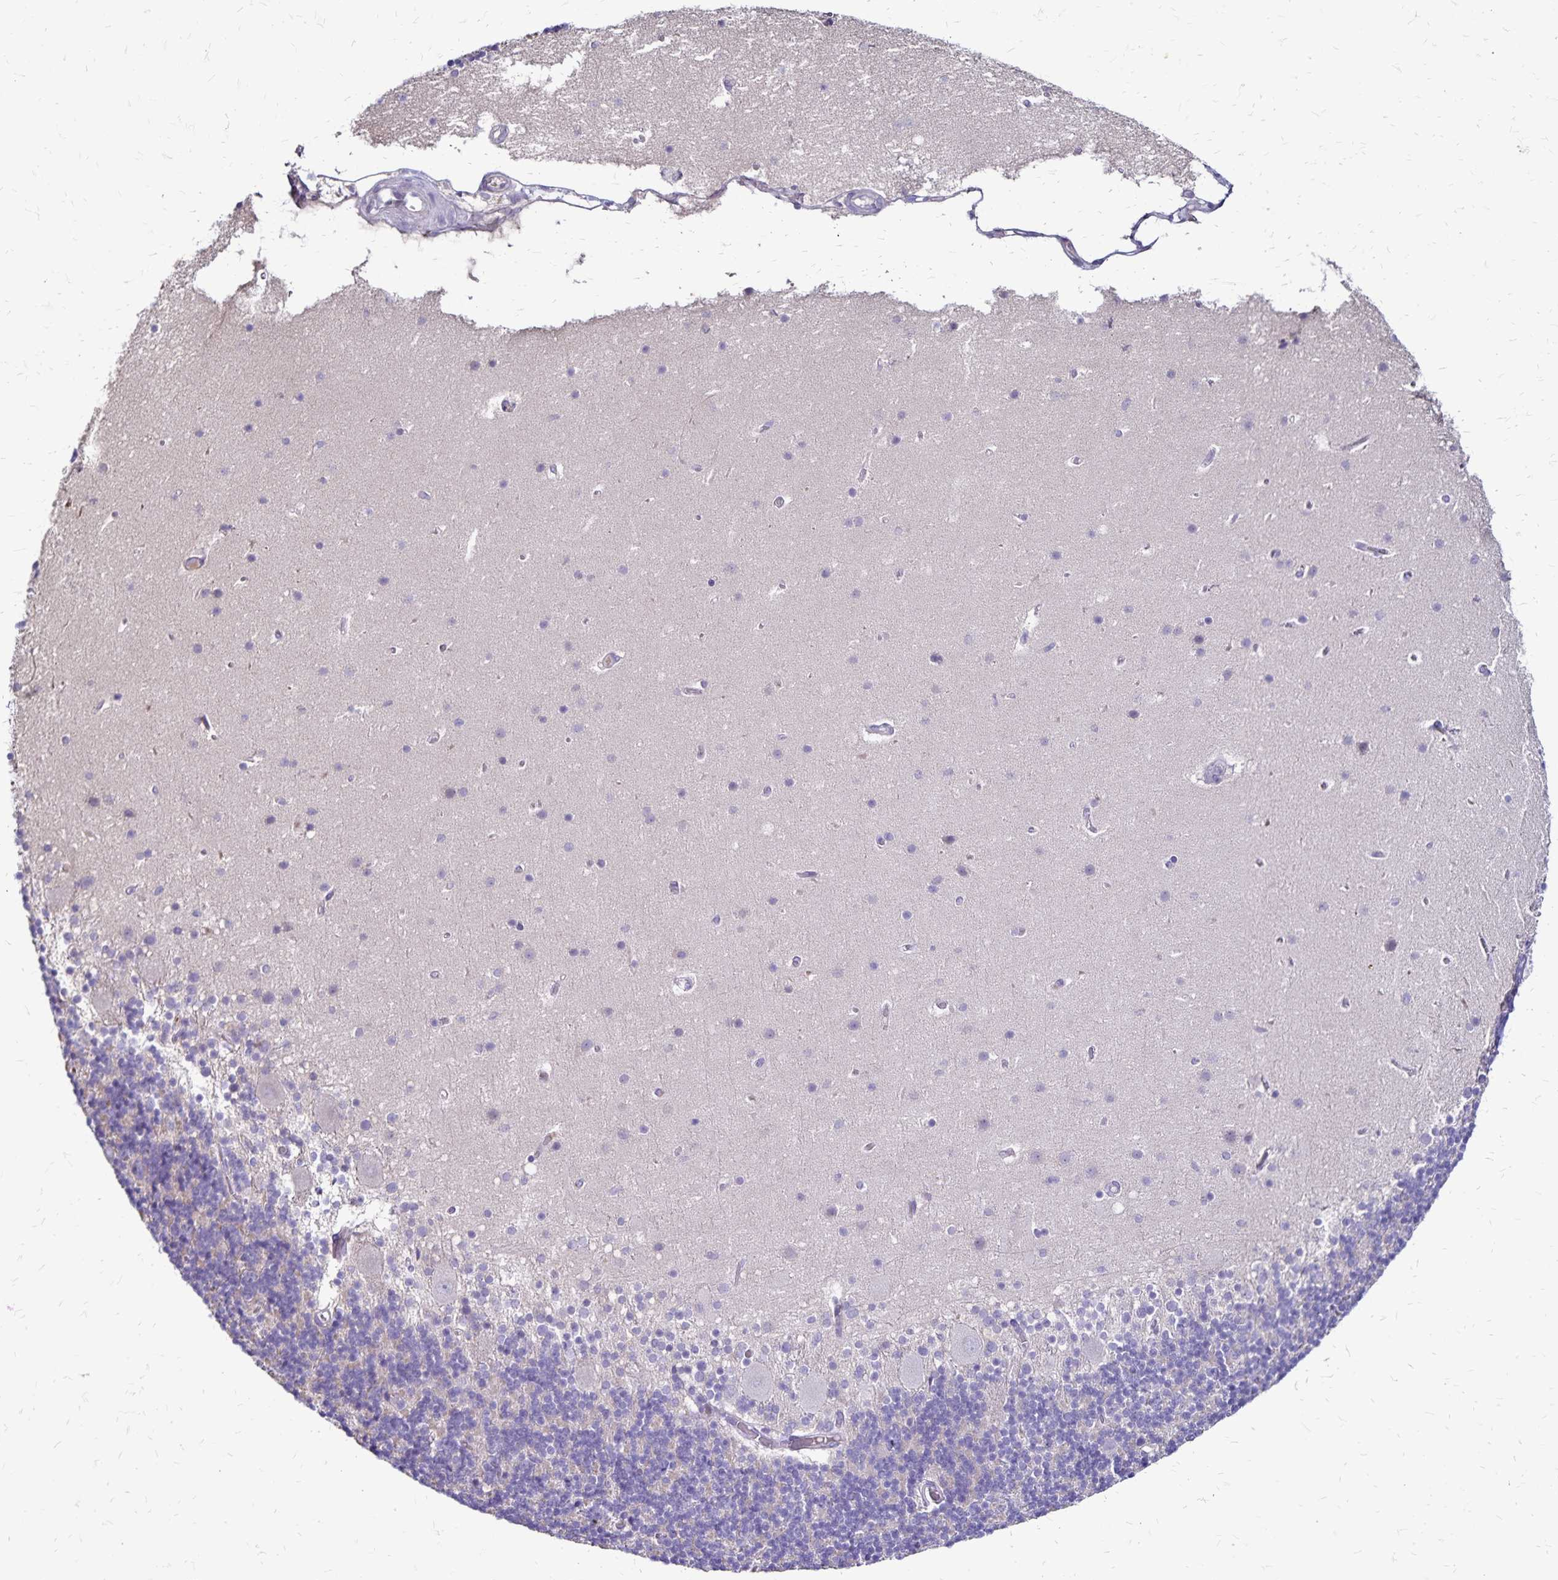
{"staining": {"intensity": "negative", "quantity": "none", "location": "none"}, "tissue": "cerebellum", "cell_type": "Cells in granular layer", "image_type": "normal", "snomed": [{"axis": "morphology", "description": "Normal tissue, NOS"}, {"axis": "topography", "description": "Cerebellum"}], "caption": "Cells in granular layer show no significant protein expression in benign cerebellum. (IHC, brightfield microscopy, high magnification).", "gene": "NAGPA", "patient": {"sex": "male", "age": 70}}